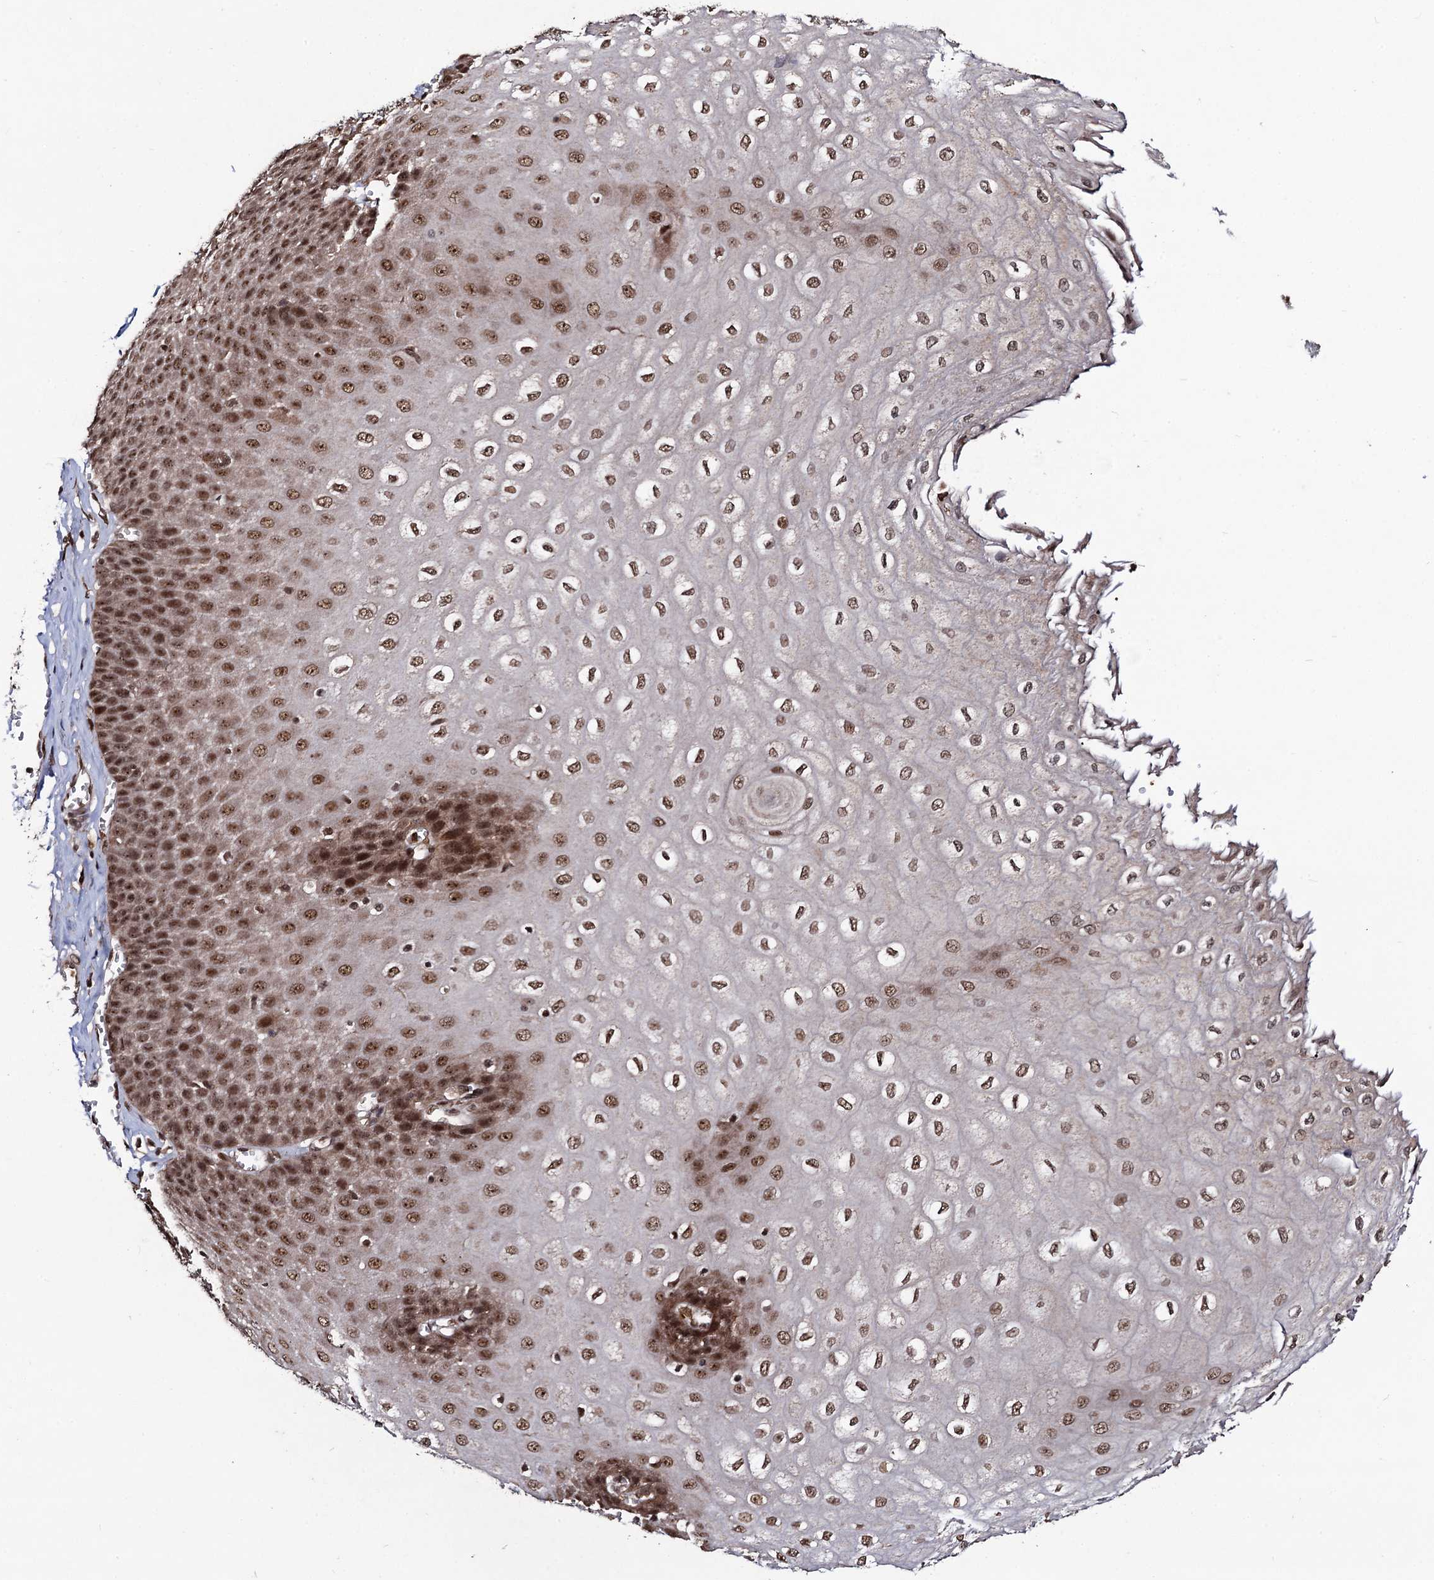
{"staining": {"intensity": "strong", "quantity": ">75%", "location": "cytoplasmic/membranous,nuclear"}, "tissue": "esophagus", "cell_type": "Squamous epithelial cells", "image_type": "normal", "snomed": [{"axis": "morphology", "description": "Normal tissue, NOS"}, {"axis": "topography", "description": "Esophagus"}], "caption": "Benign esophagus was stained to show a protein in brown. There is high levels of strong cytoplasmic/membranous,nuclear staining in about >75% of squamous epithelial cells.", "gene": "SFSWAP", "patient": {"sex": "male", "age": 60}}